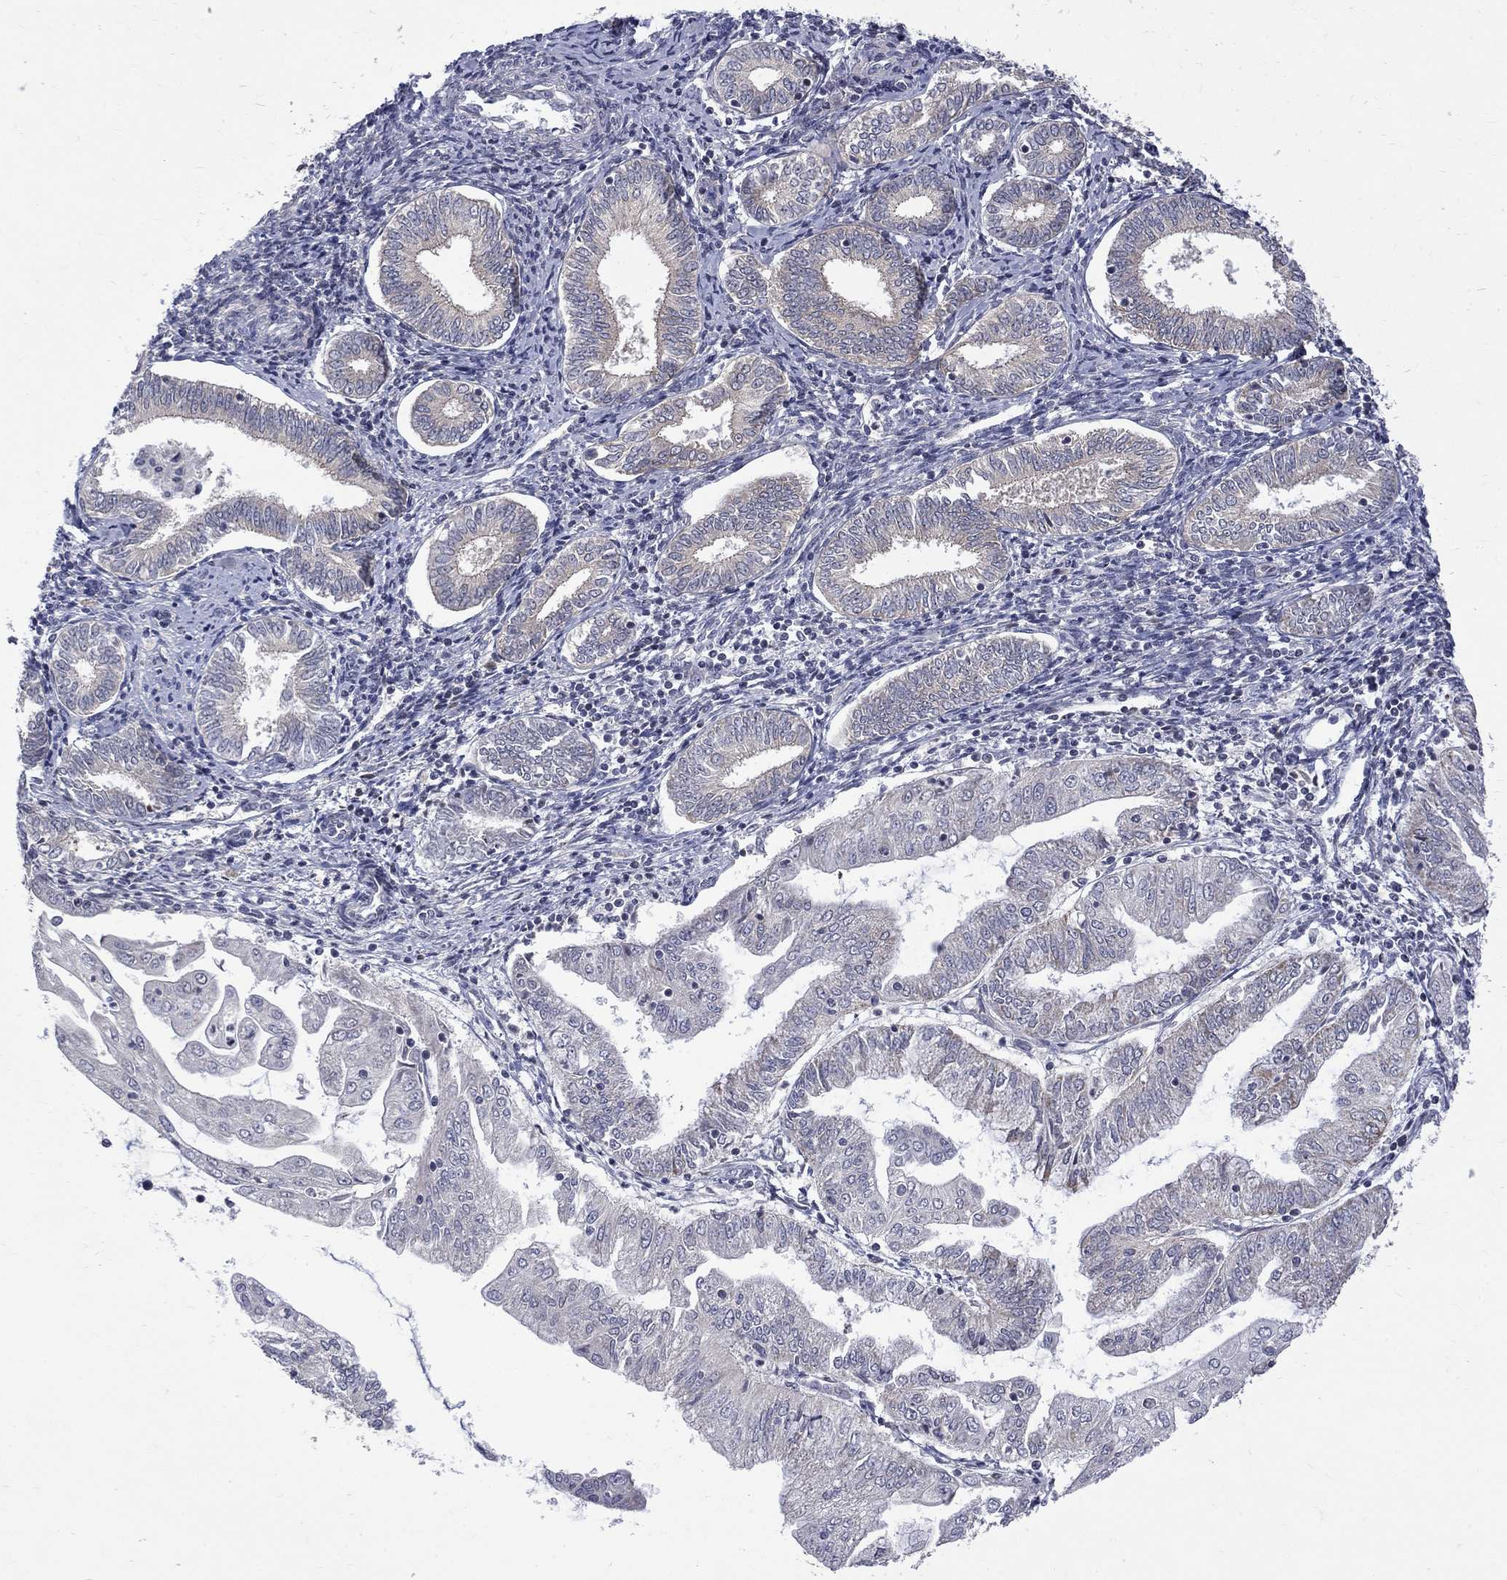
{"staining": {"intensity": "negative", "quantity": "none", "location": "none"}, "tissue": "endometrial cancer", "cell_type": "Tumor cells", "image_type": "cancer", "snomed": [{"axis": "morphology", "description": "Adenocarcinoma, NOS"}, {"axis": "topography", "description": "Endometrium"}], "caption": "A micrograph of human adenocarcinoma (endometrial) is negative for staining in tumor cells.", "gene": "SH2B1", "patient": {"sex": "female", "age": 56}}